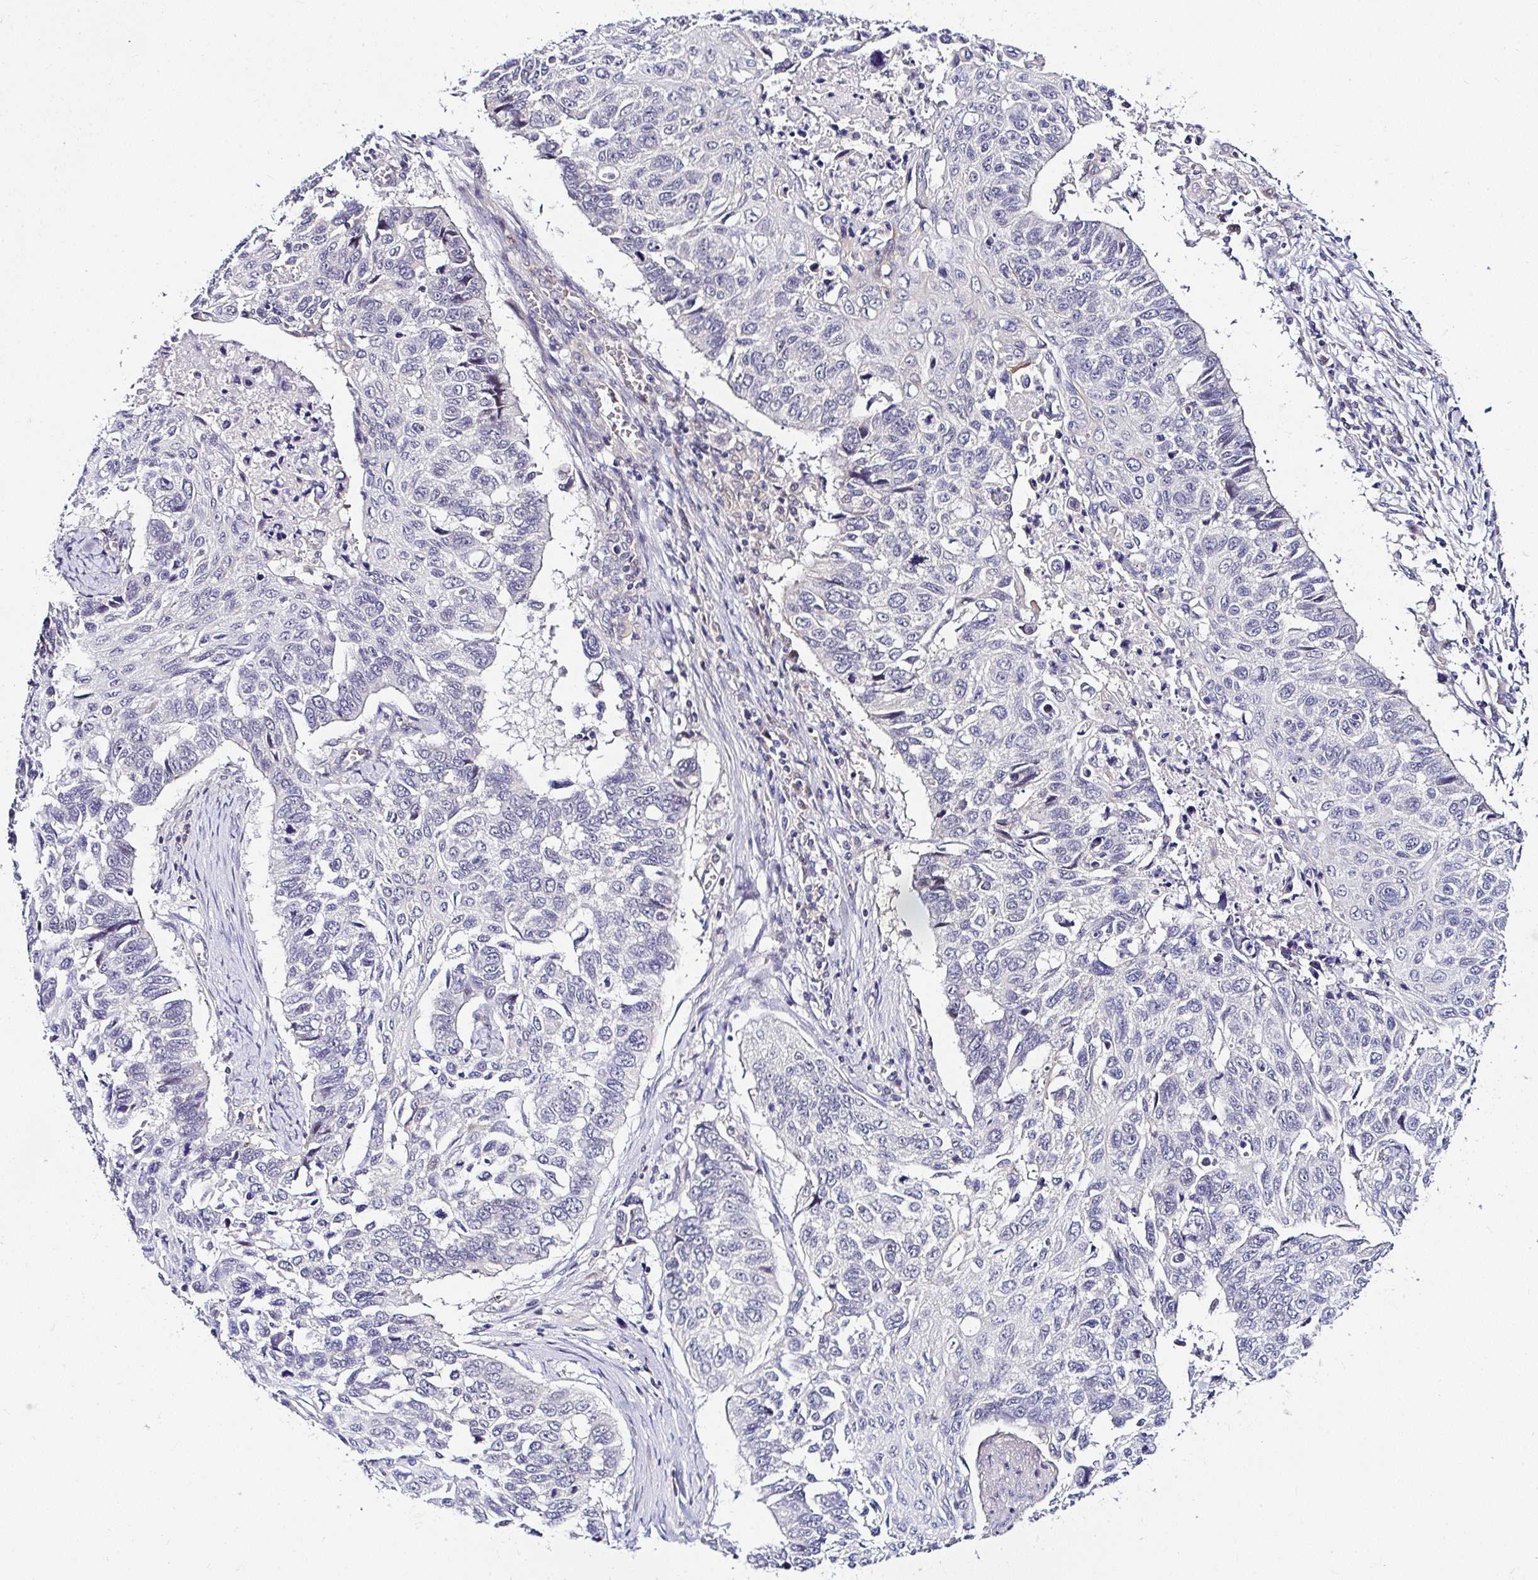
{"staining": {"intensity": "negative", "quantity": "none", "location": "none"}, "tissue": "lung cancer", "cell_type": "Tumor cells", "image_type": "cancer", "snomed": [{"axis": "morphology", "description": "Squamous cell carcinoma, NOS"}, {"axis": "topography", "description": "Lung"}], "caption": "There is no significant staining in tumor cells of lung squamous cell carcinoma.", "gene": "DEPDC5", "patient": {"sex": "male", "age": 62}}